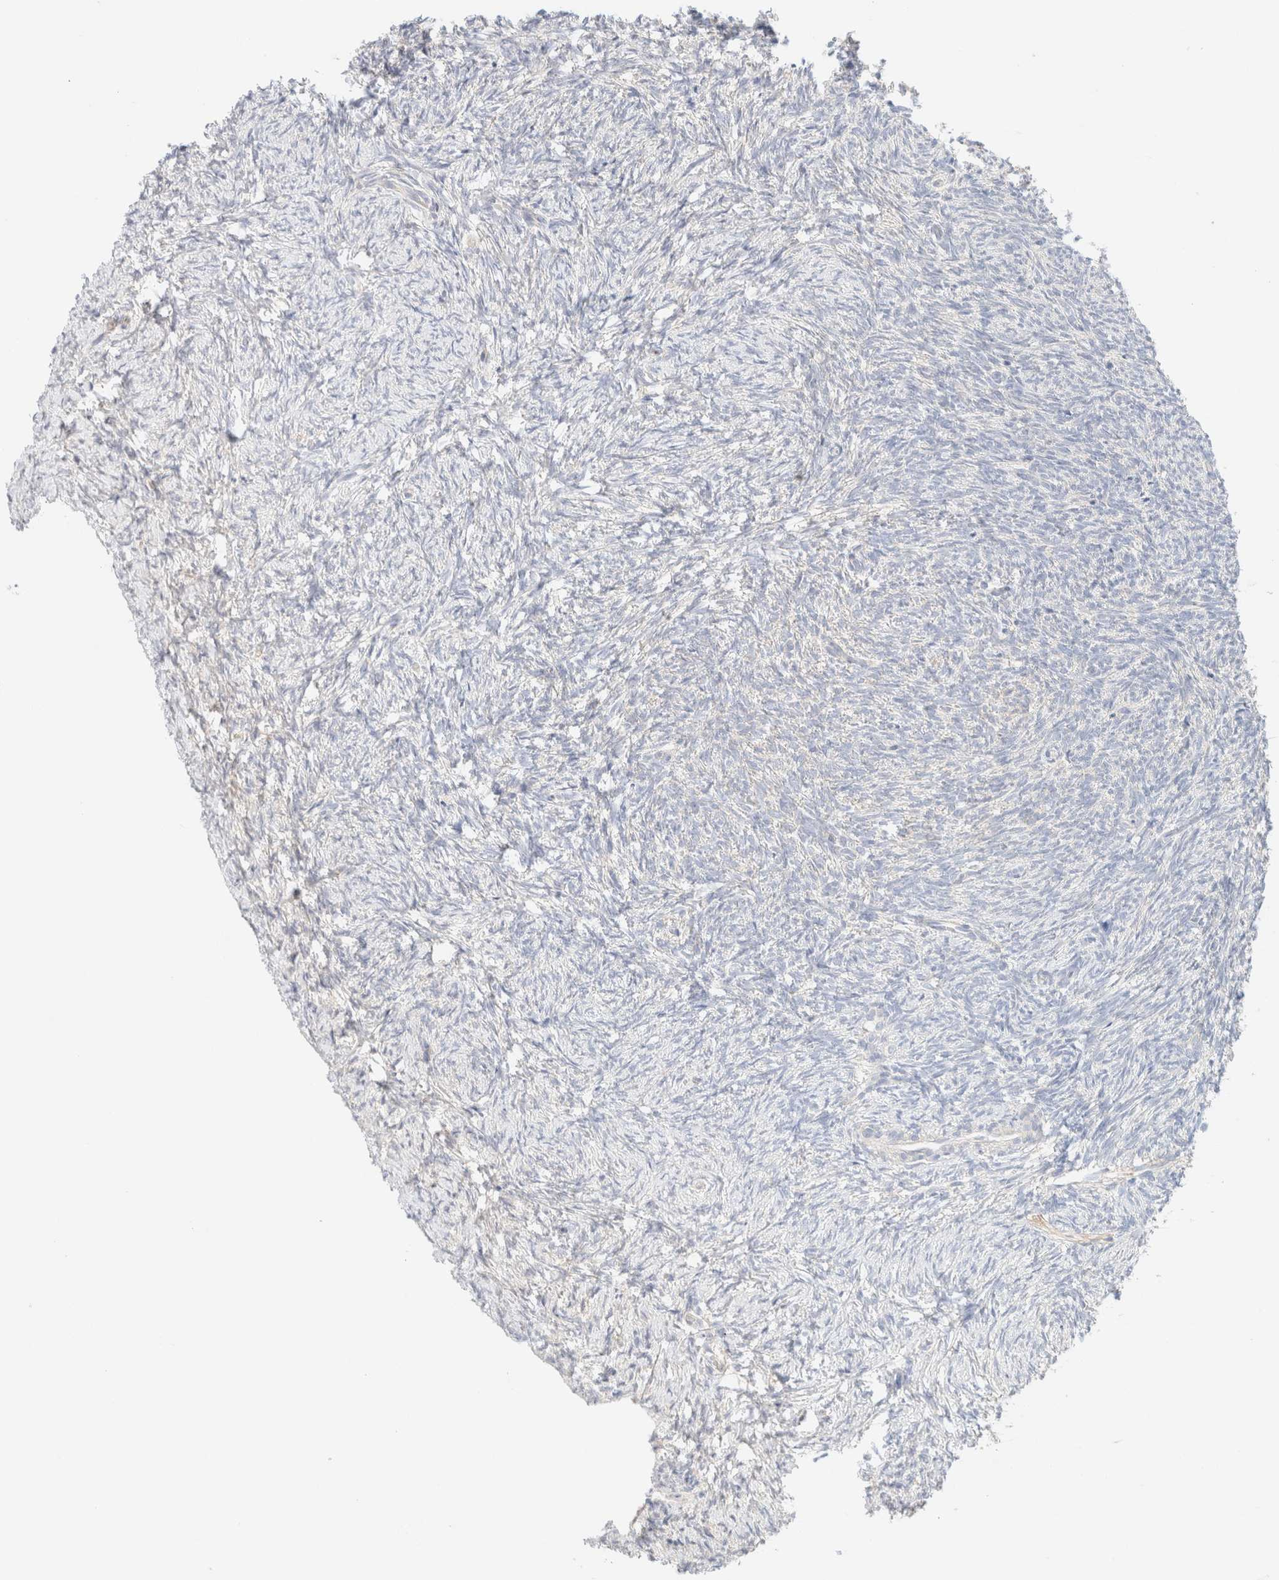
{"staining": {"intensity": "weak", "quantity": "25%-75%", "location": "cytoplasmic/membranous"}, "tissue": "ovary", "cell_type": "Follicle cells", "image_type": "normal", "snomed": [{"axis": "morphology", "description": "Normal tissue, NOS"}, {"axis": "topography", "description": "Ovary"}], "caption": "Normal ovary reveals weak cytoplasmic/membranous staining in approximately 25%-75% of follicle cells.", "gene": "SARM1", "patient": {"sex": "female", "age": 41}}